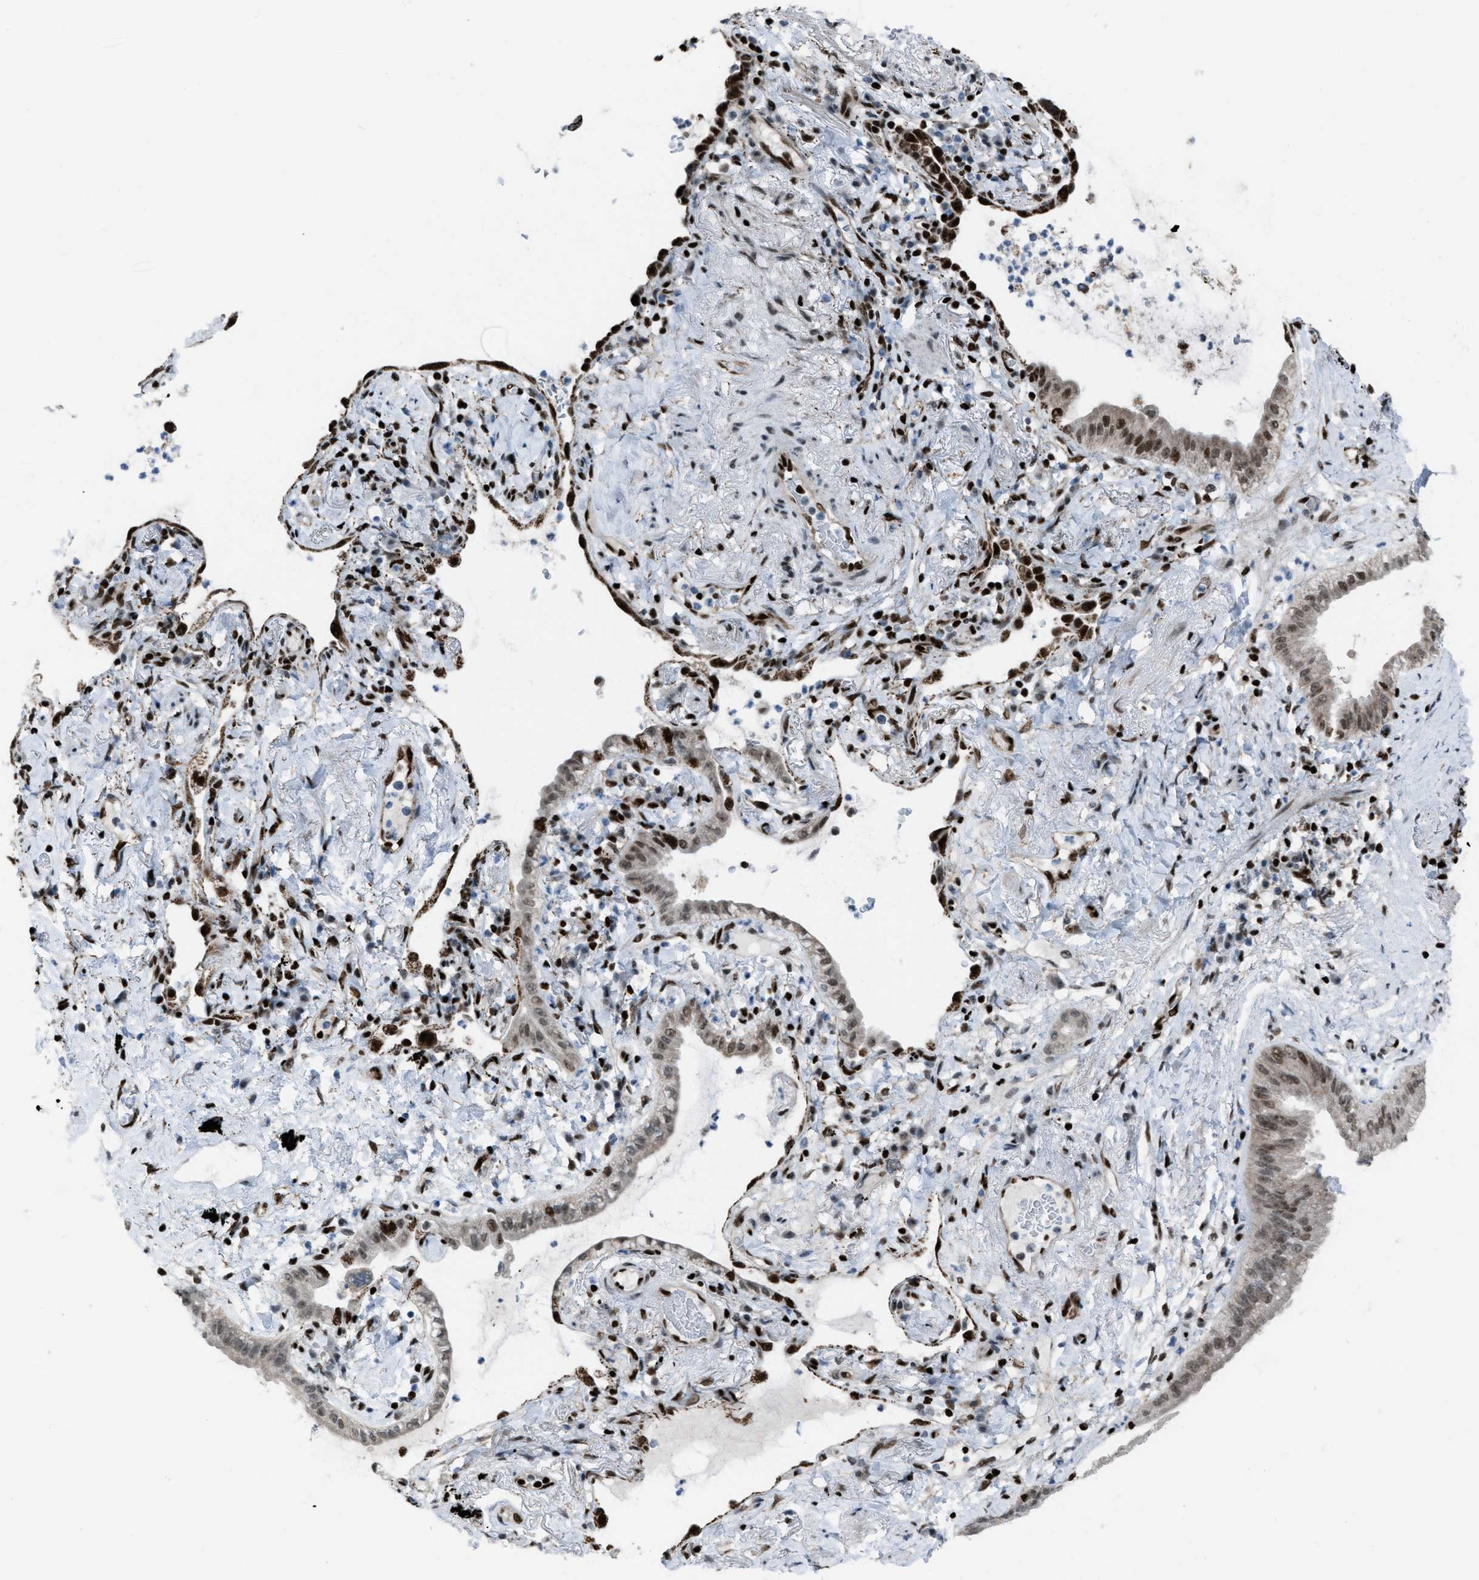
{"staining": {"intensity": "moderate", "quantity": ">75%", "location": "nuclear"}, "tissue": "lung cancer", "cell_type": "Tumor cells", "image_type": "cancer", "snomed": [{"axis": "morphology", "description": "Normal tissue, NOS"}, {"axis": "morphology", "description": "Adenocarcinoma, NOS"}, {"axis": "topography", "description": "Bronchus"}, {"axis": "topography", "description": "Lung"}], "caption": "Immunohistochemistry (DAB (3,3'-diaminobenzidine)) staining of adenocarcinoma (lung) displays moderate nuclear protein positivity in approximately >75% of tumor cells.", "gene": "SLFN5", "patient": {"sex": "female", "age": 70}}